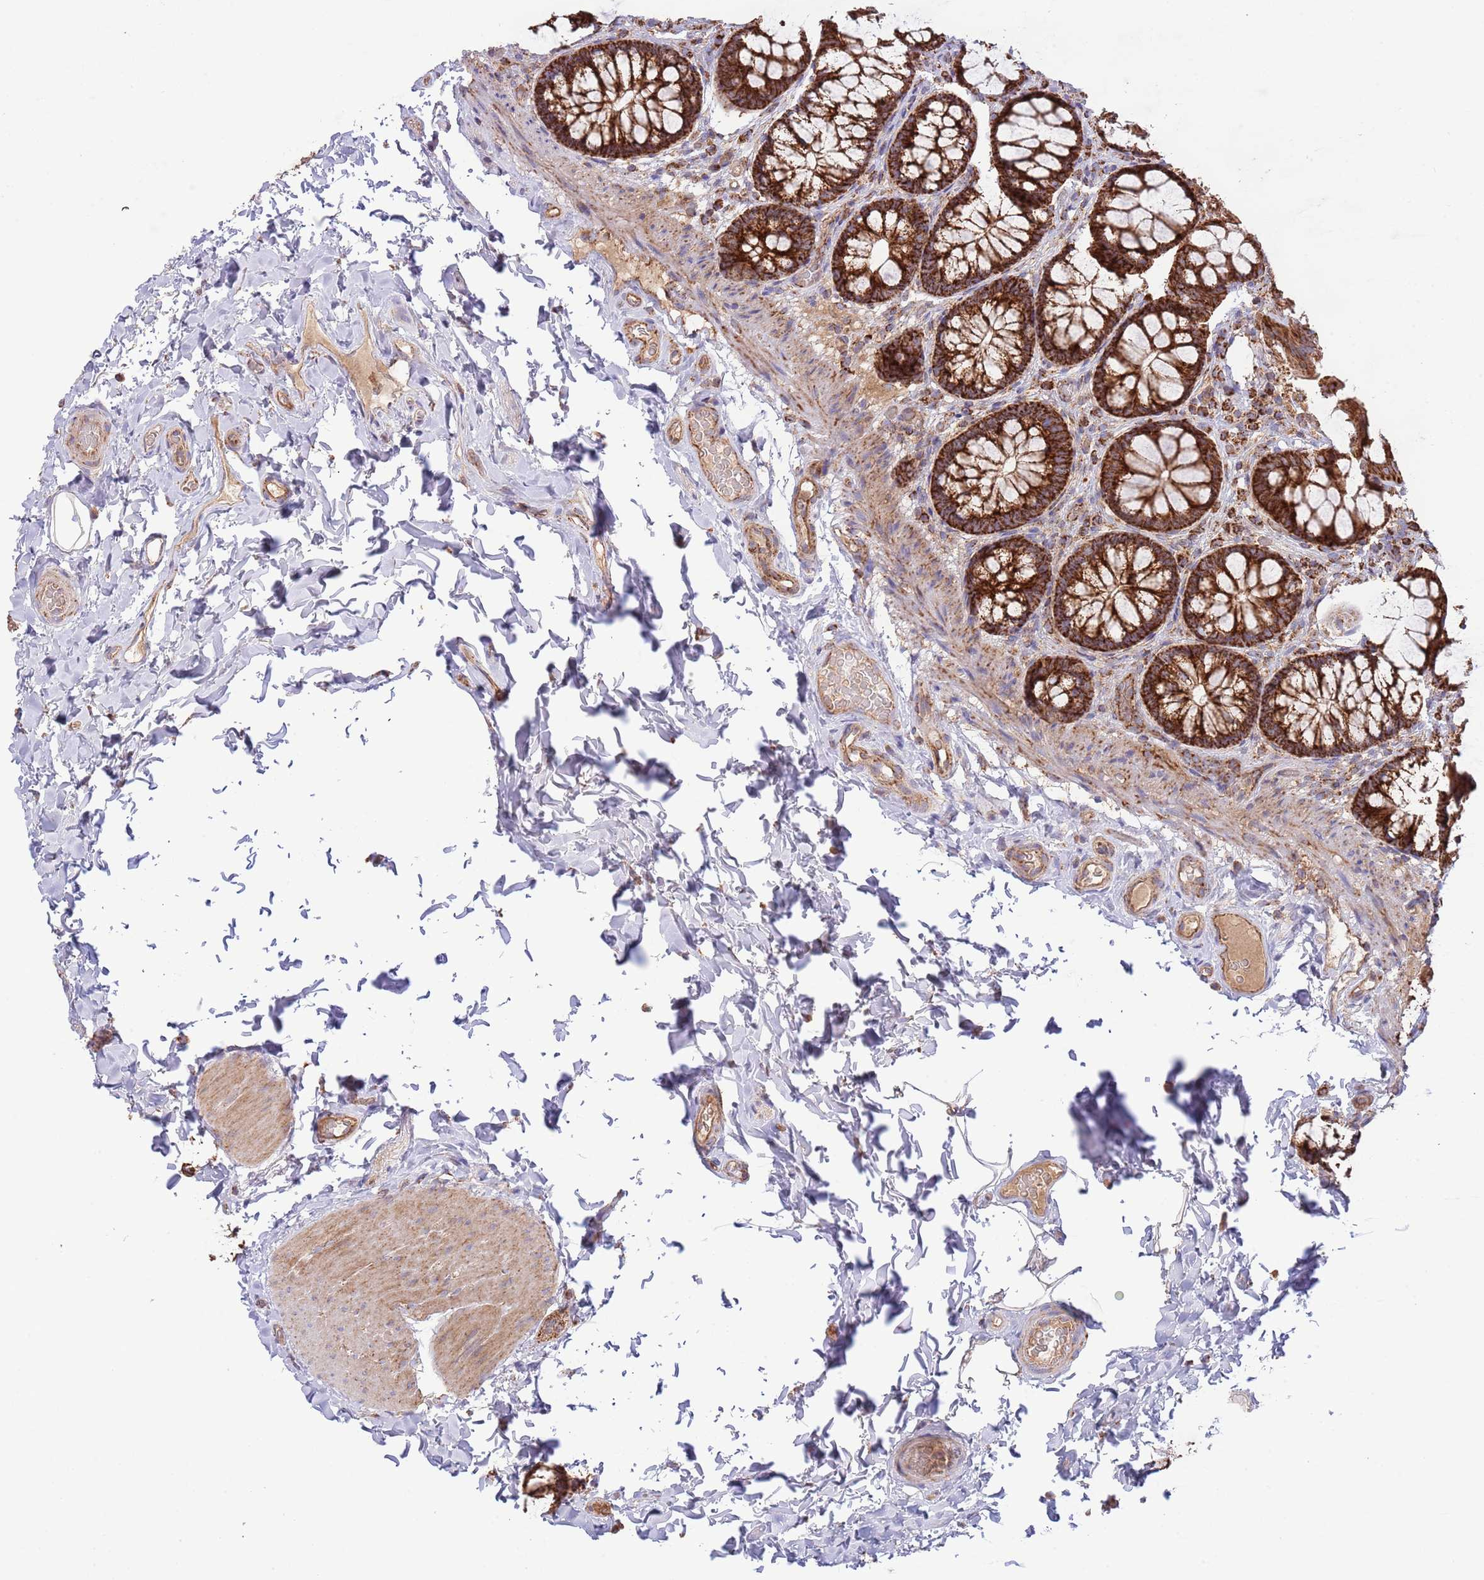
{"staining": {"intensity": "moderate", "quantity": ">75%", "location": "cytoplasmic/membranous"}, "tissue": "colon", "cell_type": "Endothelial cells", "image_type": "normal", "snomed": [{"axis": "morphology", "description": "Normal tissue, NOS"}, {"axis": "topography", "description": "Colon"}], "caption": "A medium amount of moderate cytoplasmic/membranous positivity is present in approximately >75% of endothelial cells in unremarkable colon.", "gene": "DNAJA3", "patient": {"sex": "male", "age": 46}}